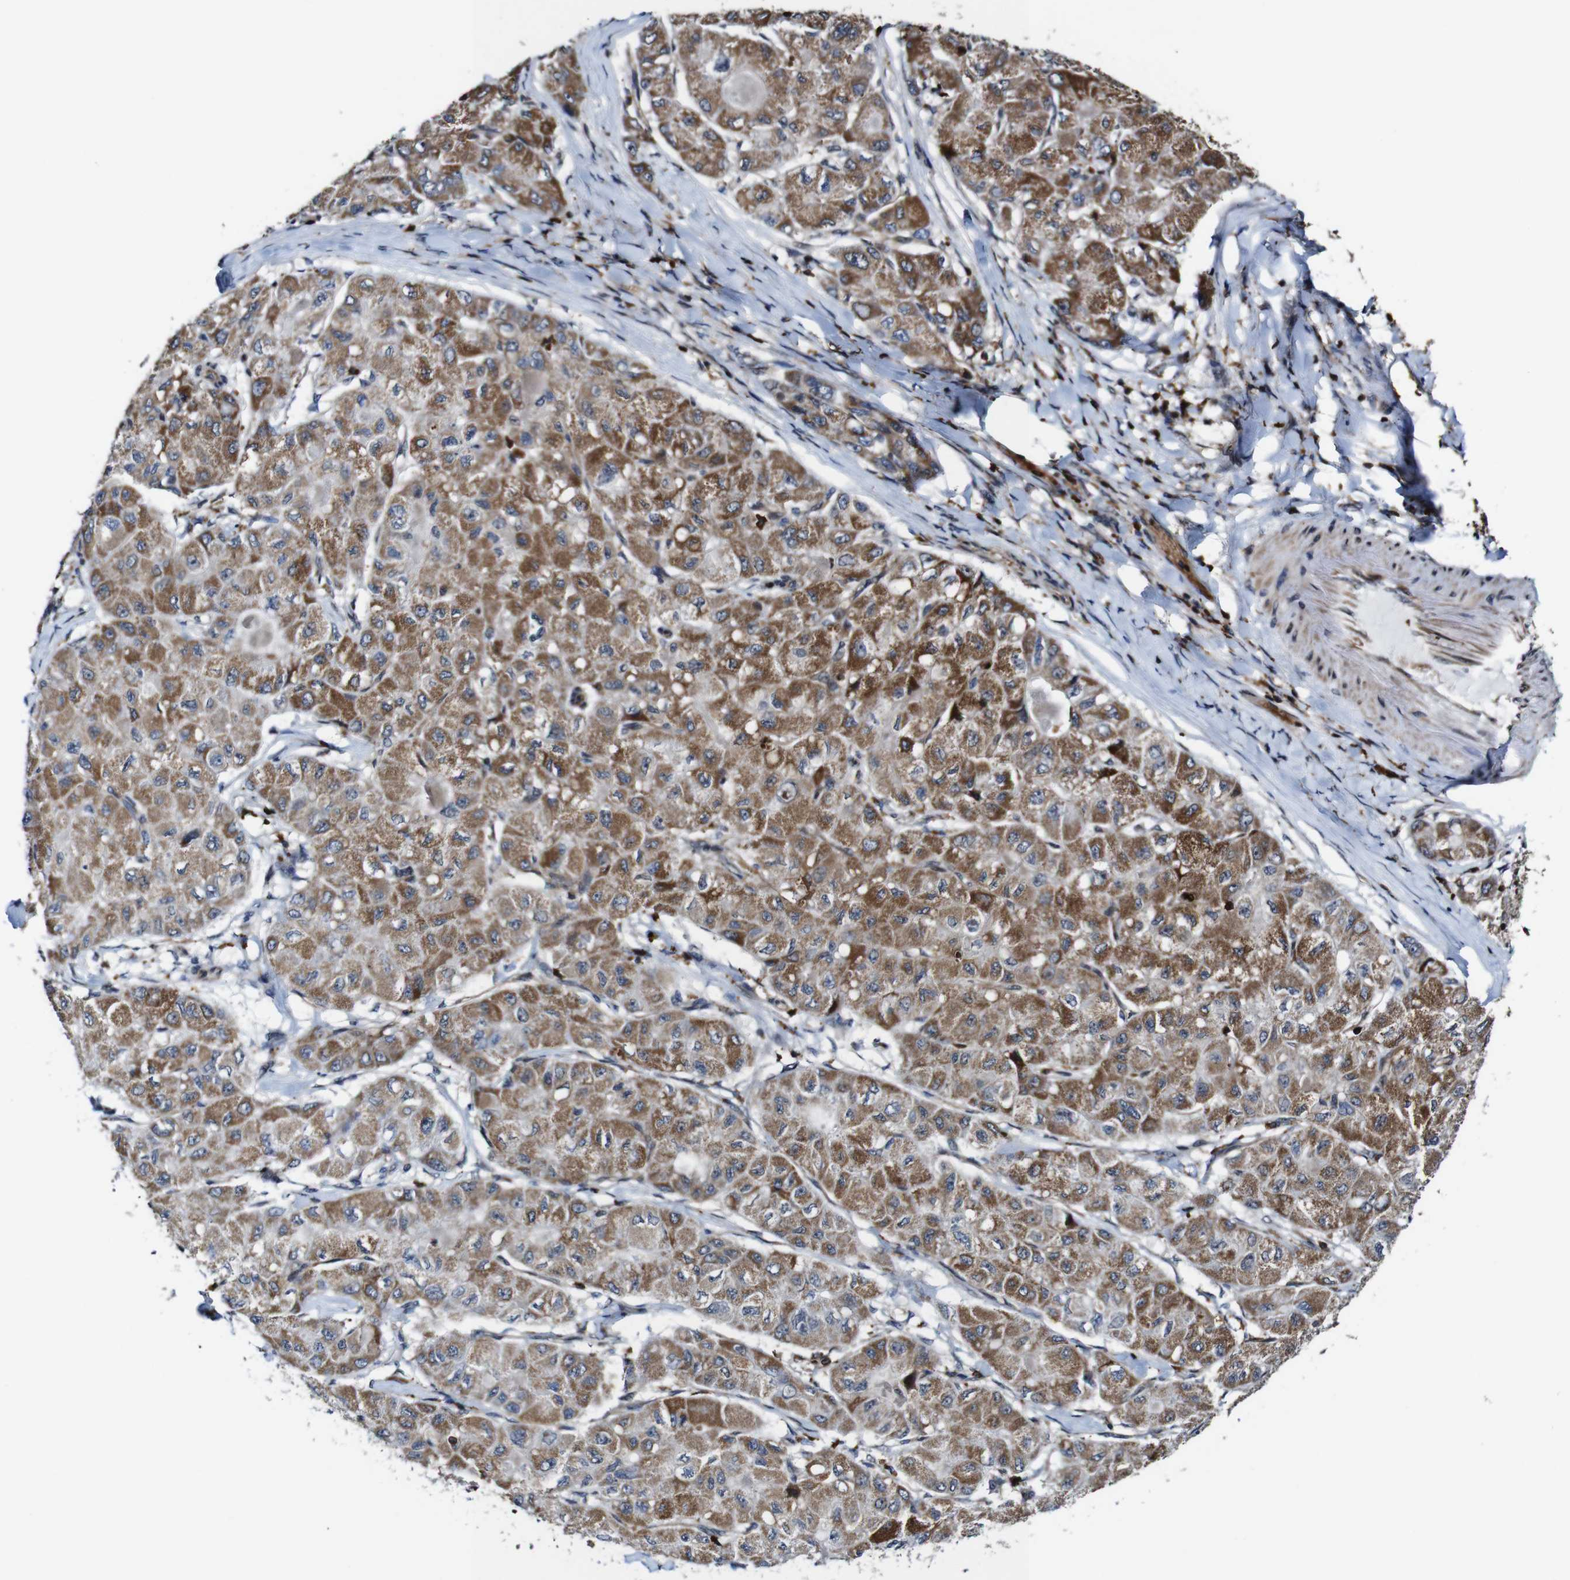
{"staining": {"intensity": "moderate", "quantity": ">75%", "location": "cytoplasmic/membranous"}, "tissue": "liver cancer", "cell_type": "Tumor cells", "image_type": "cancer", "snomed": [{"axis": "morphology", "description": "Carcinoma, Hepatocellular, NOS"}, {"axis": "topography", "description": "Liver"}], "caption": "Liver cancer was stained to show a protein in brown. There is medium levels of moderate cytoplasmic/membranous positivity in about >75% of tumor cells.", "gene": "JAK2", "patient": {"sex": "male", "age": 80}}